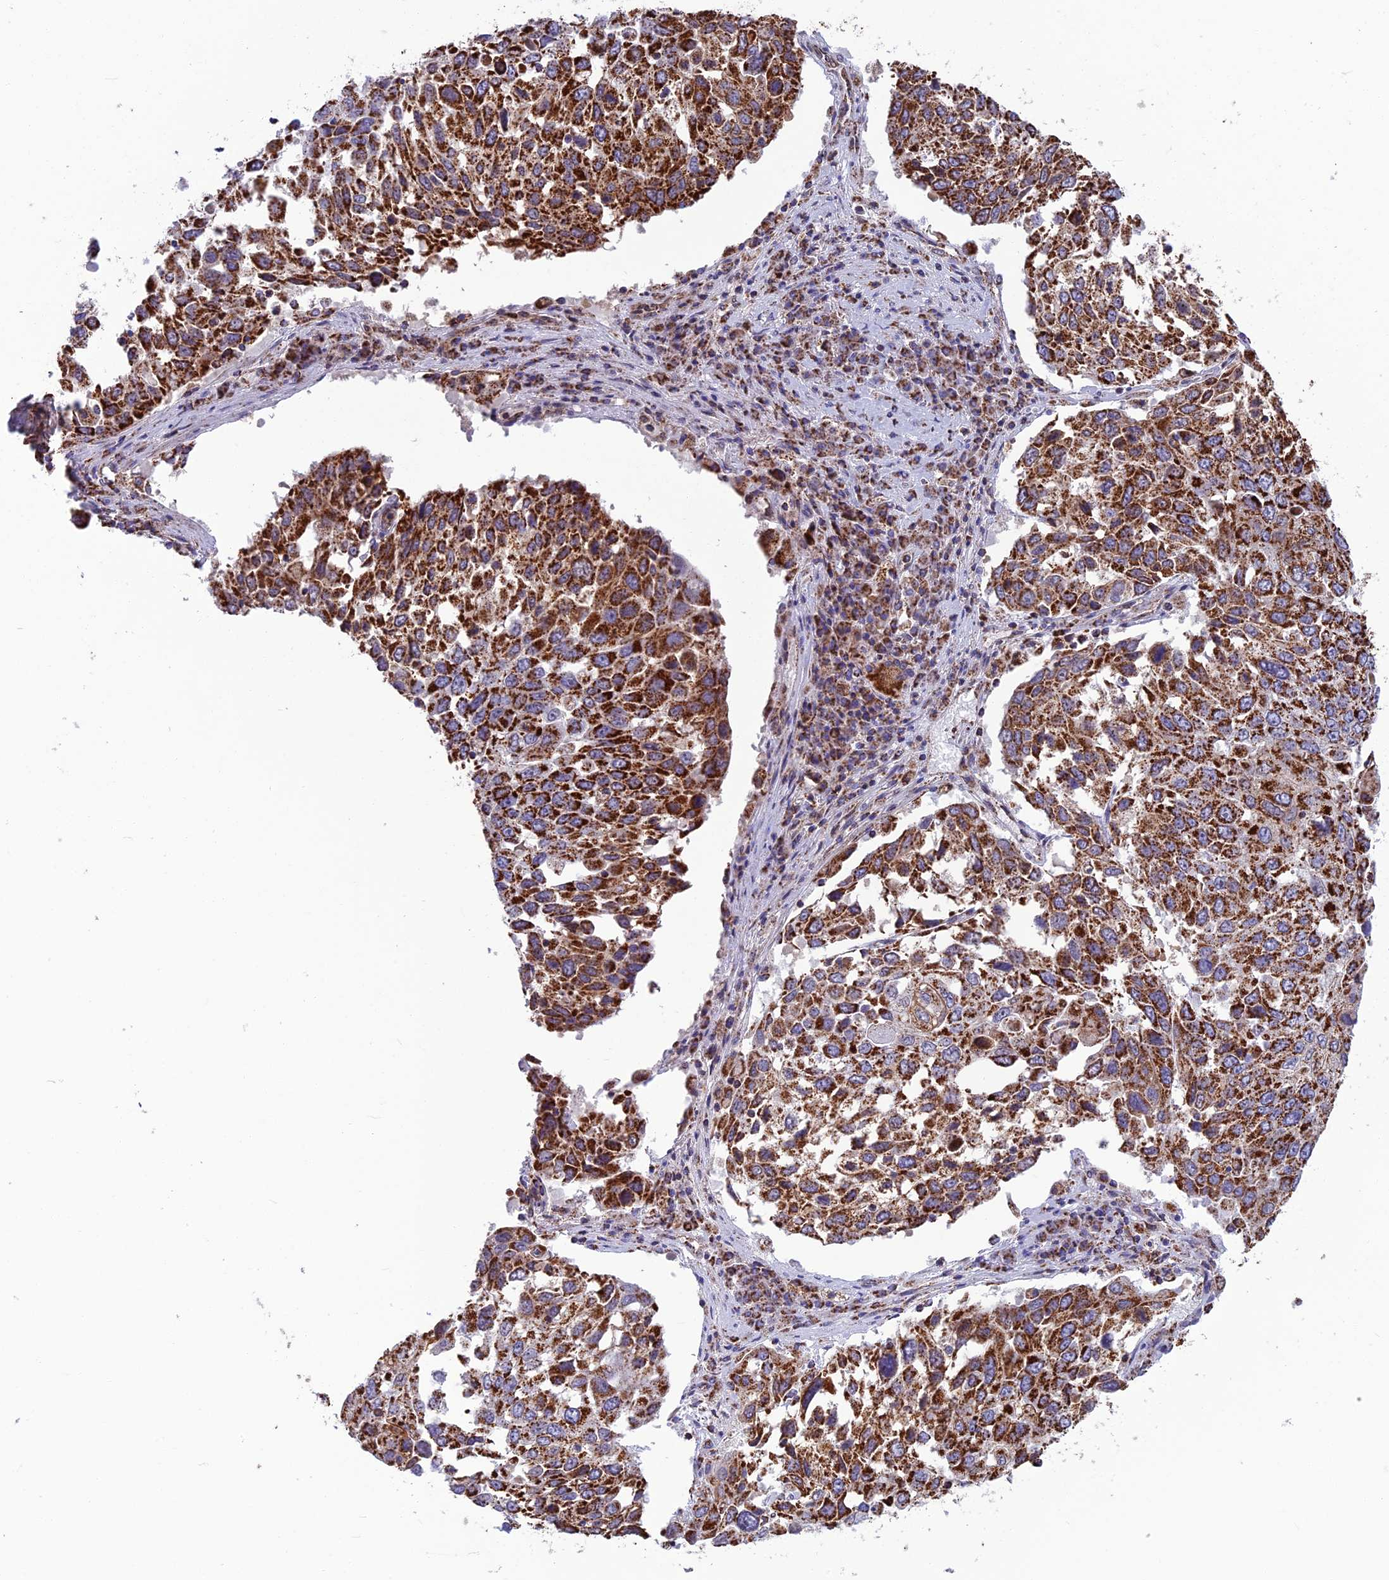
{"staining": {"intensity": "strong", "quantity": ">75%", "location": "cytoplasmic/membranous"}, "tissue": "lung cancer", "cell_type": "Tumor cells", "image_type": "cancer", "snomed": [{"axis": "morphology", "description": "Squamous cell carcinoma, NOS"}, {"axis": "topography", "description": "Lung"}], "caption": "DAB (3,3'-diaminobenzidine) immunohistochemical staining of human lung squamous cell carcinoma reveals strong cytoplasmic/membranous protein expression in about >75% of tumor cells.", "gene": "CS", "patient": {"sex": "male", "age": 65}}